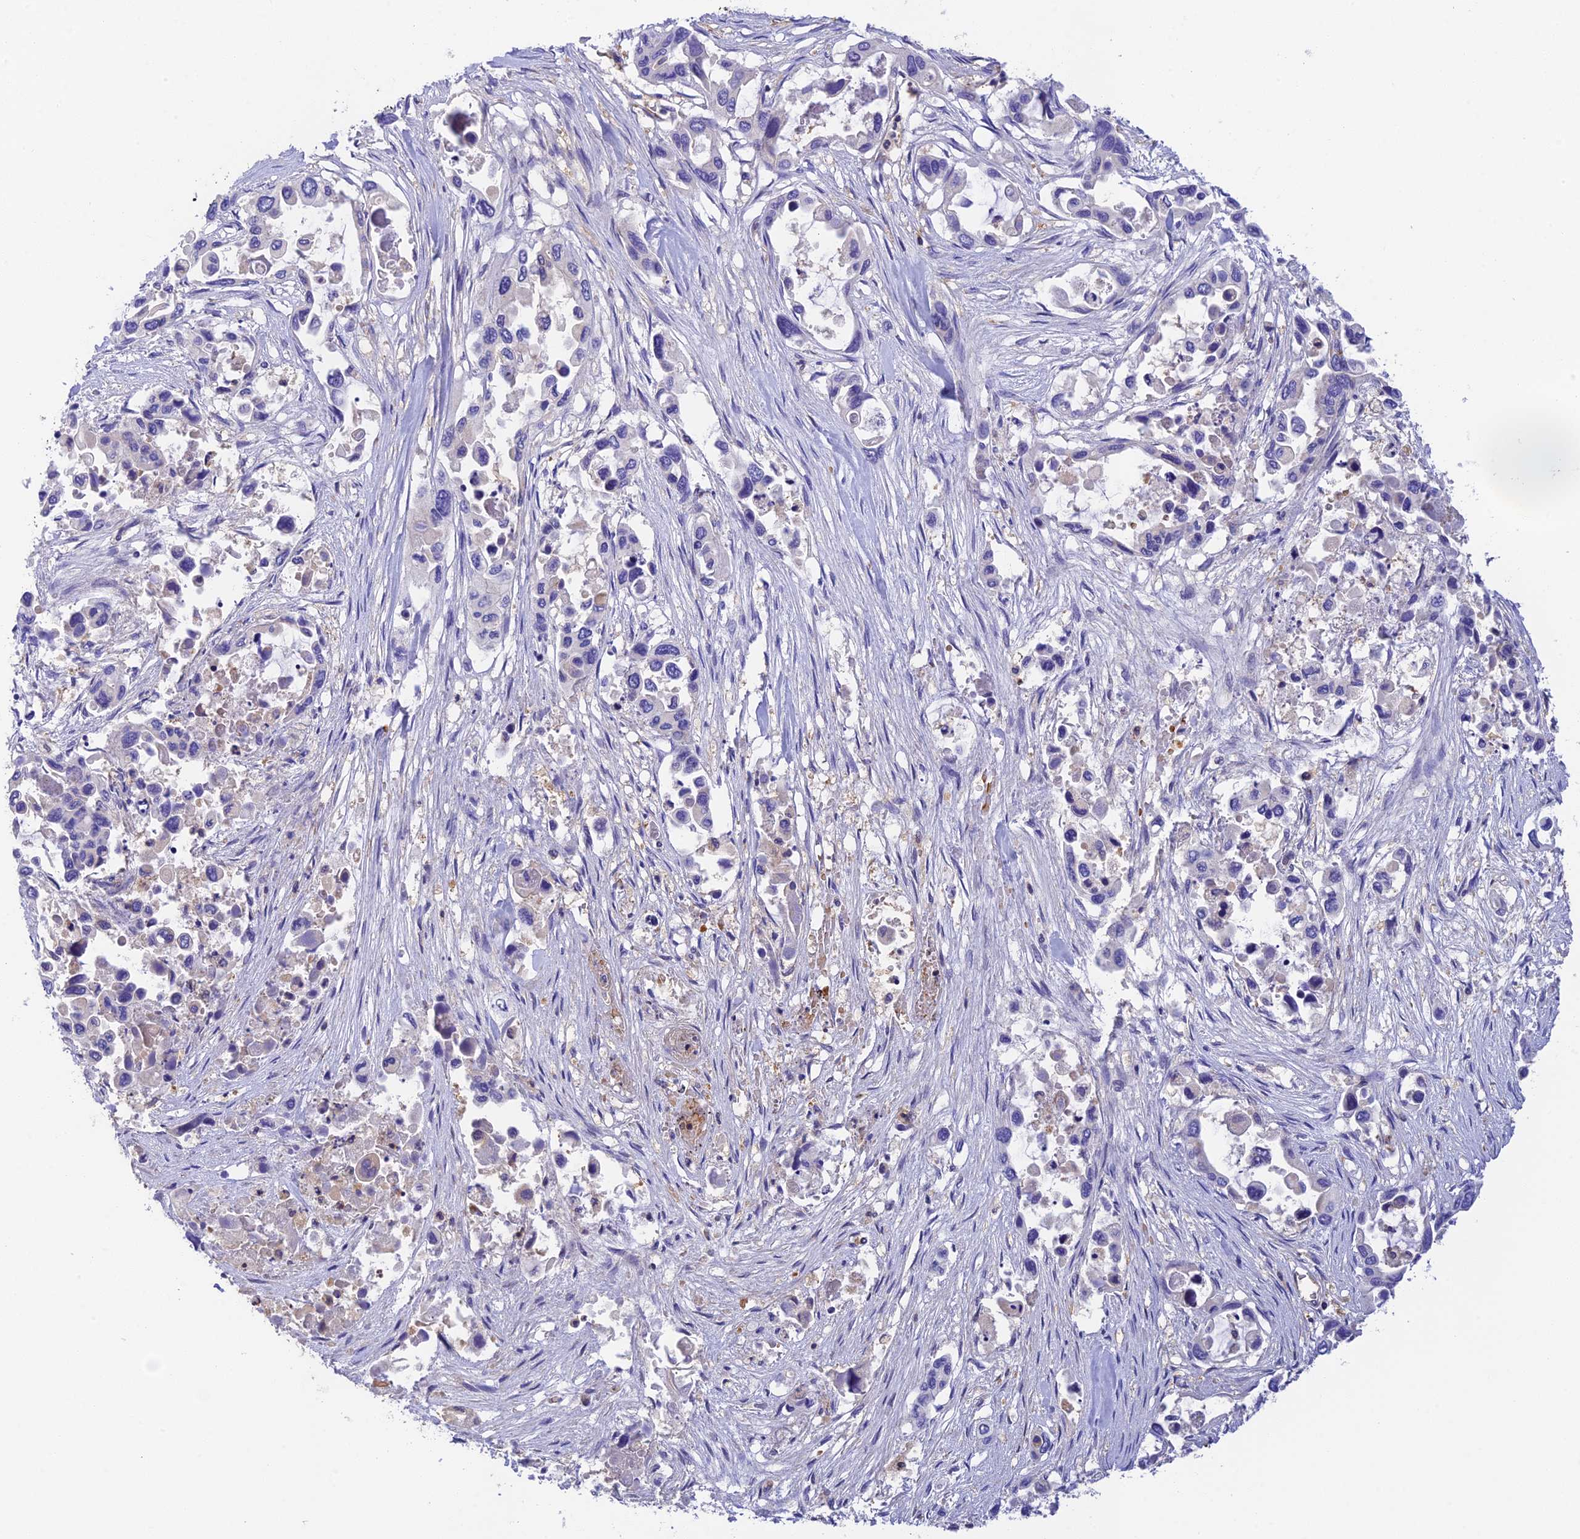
{"staining": {"intensity": "negative", "quantity": "none", "location": "none"}, "tissue": "pancreatic cancer", "cell_type": "Tumor cells", "image_type": "cancer", "snomed": [{"axis": "morphology", "description": "Adenocarcinoma, NOS"}, {"axis": "topography", "description": "Pancreas"}], "caption": "There is no significant expression in tumor cells of adenocarcinoma (pancreatic).", "gene": "HDHD2", "patient": {"sex": "male", "age": 92}}